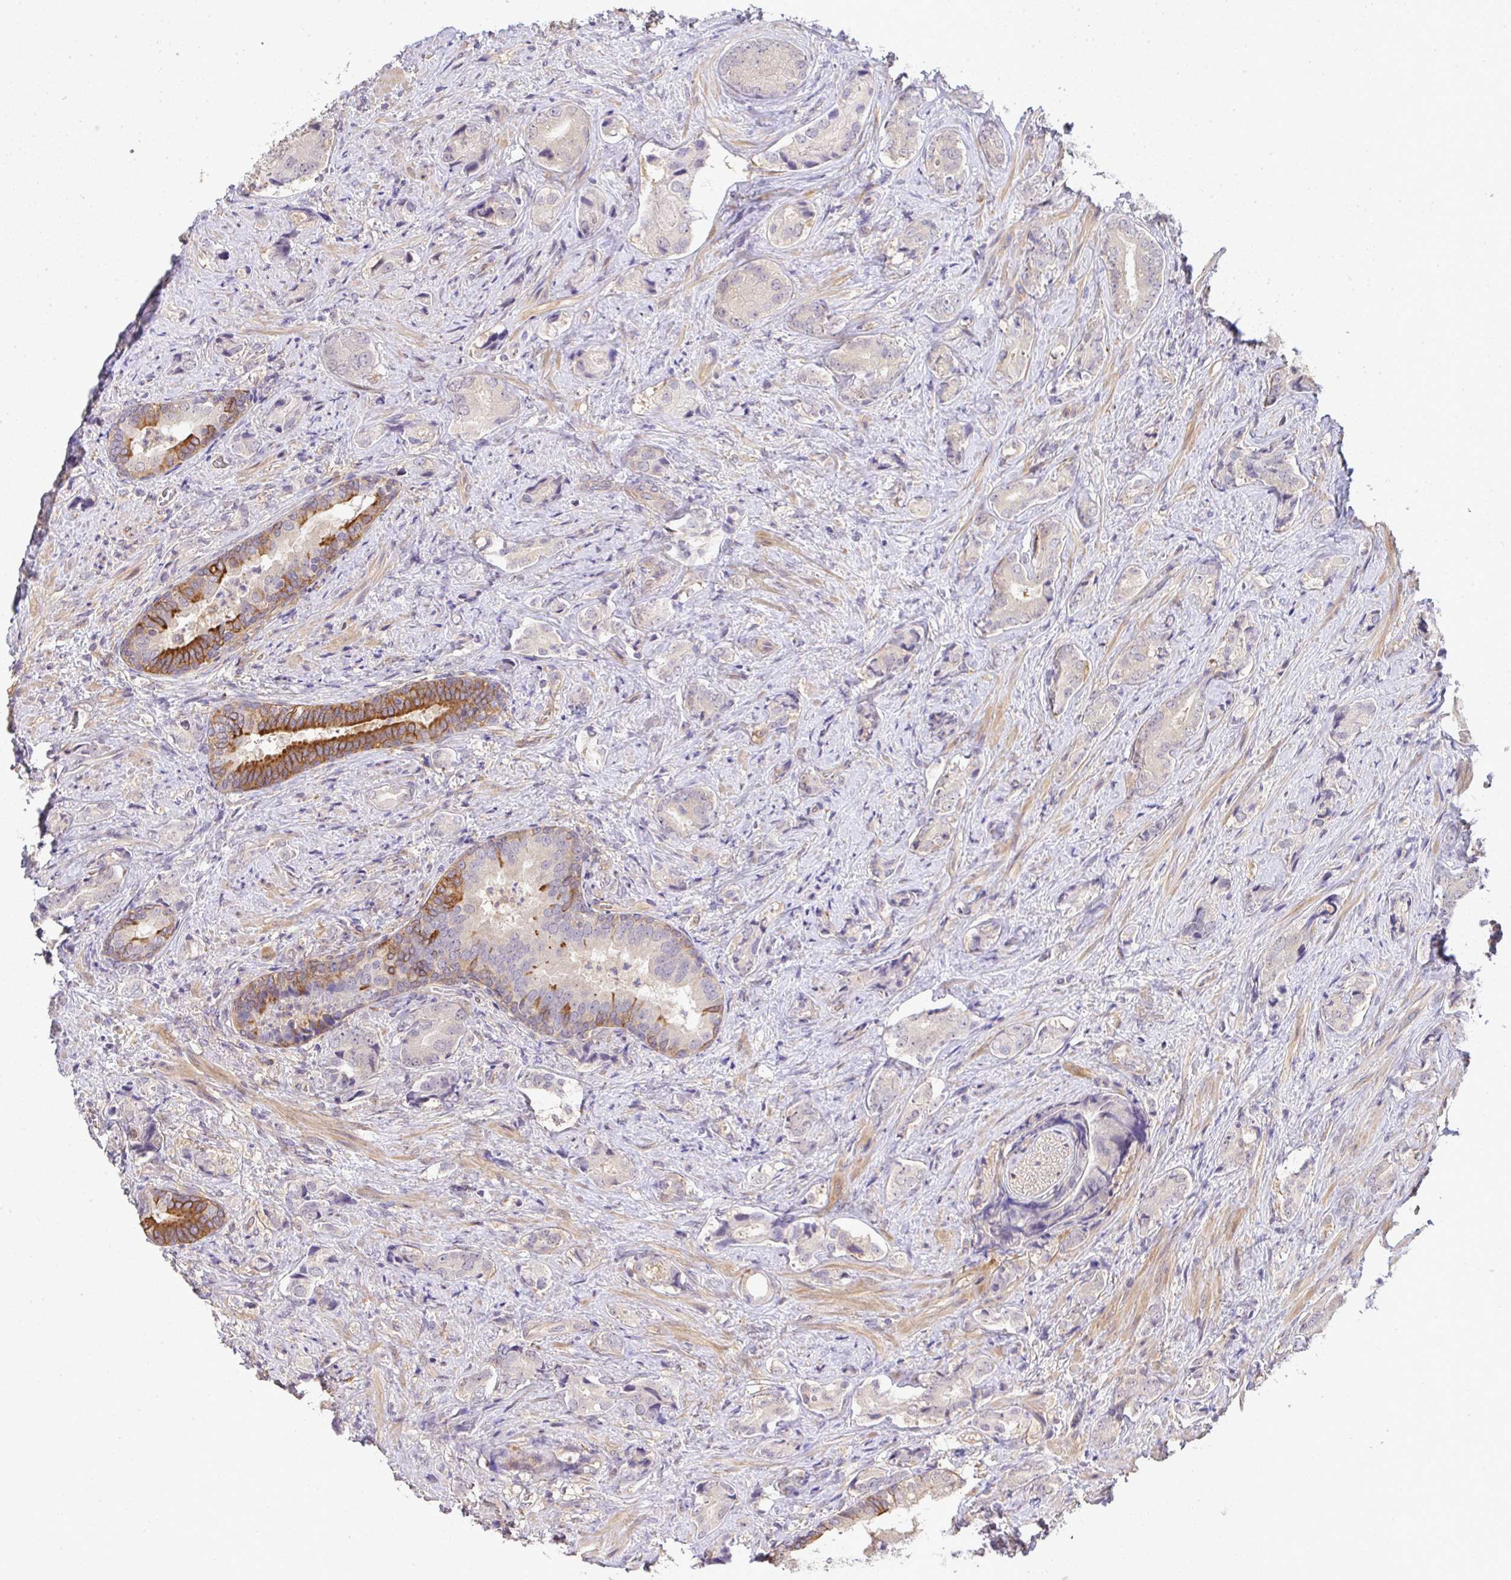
{"staining": {"intensity": "negative", "quantity": "none", "location": "none"}, "tissue": "prostate cancer", "cell_type": "Tumor cells", "image_type": "cancer", "snomed": [{"axis": "morphology", "description": "Adenocarcinoma, High grade"}, {"axis": "topography", "description": "Prostate"}], "caption": "A photomicrograph of prostate cancer stained for a protein reveals no brown staining in tumor cells.", "gene": "EEF1AKMT1", "patient": {"sex": "male", "age": 62}}